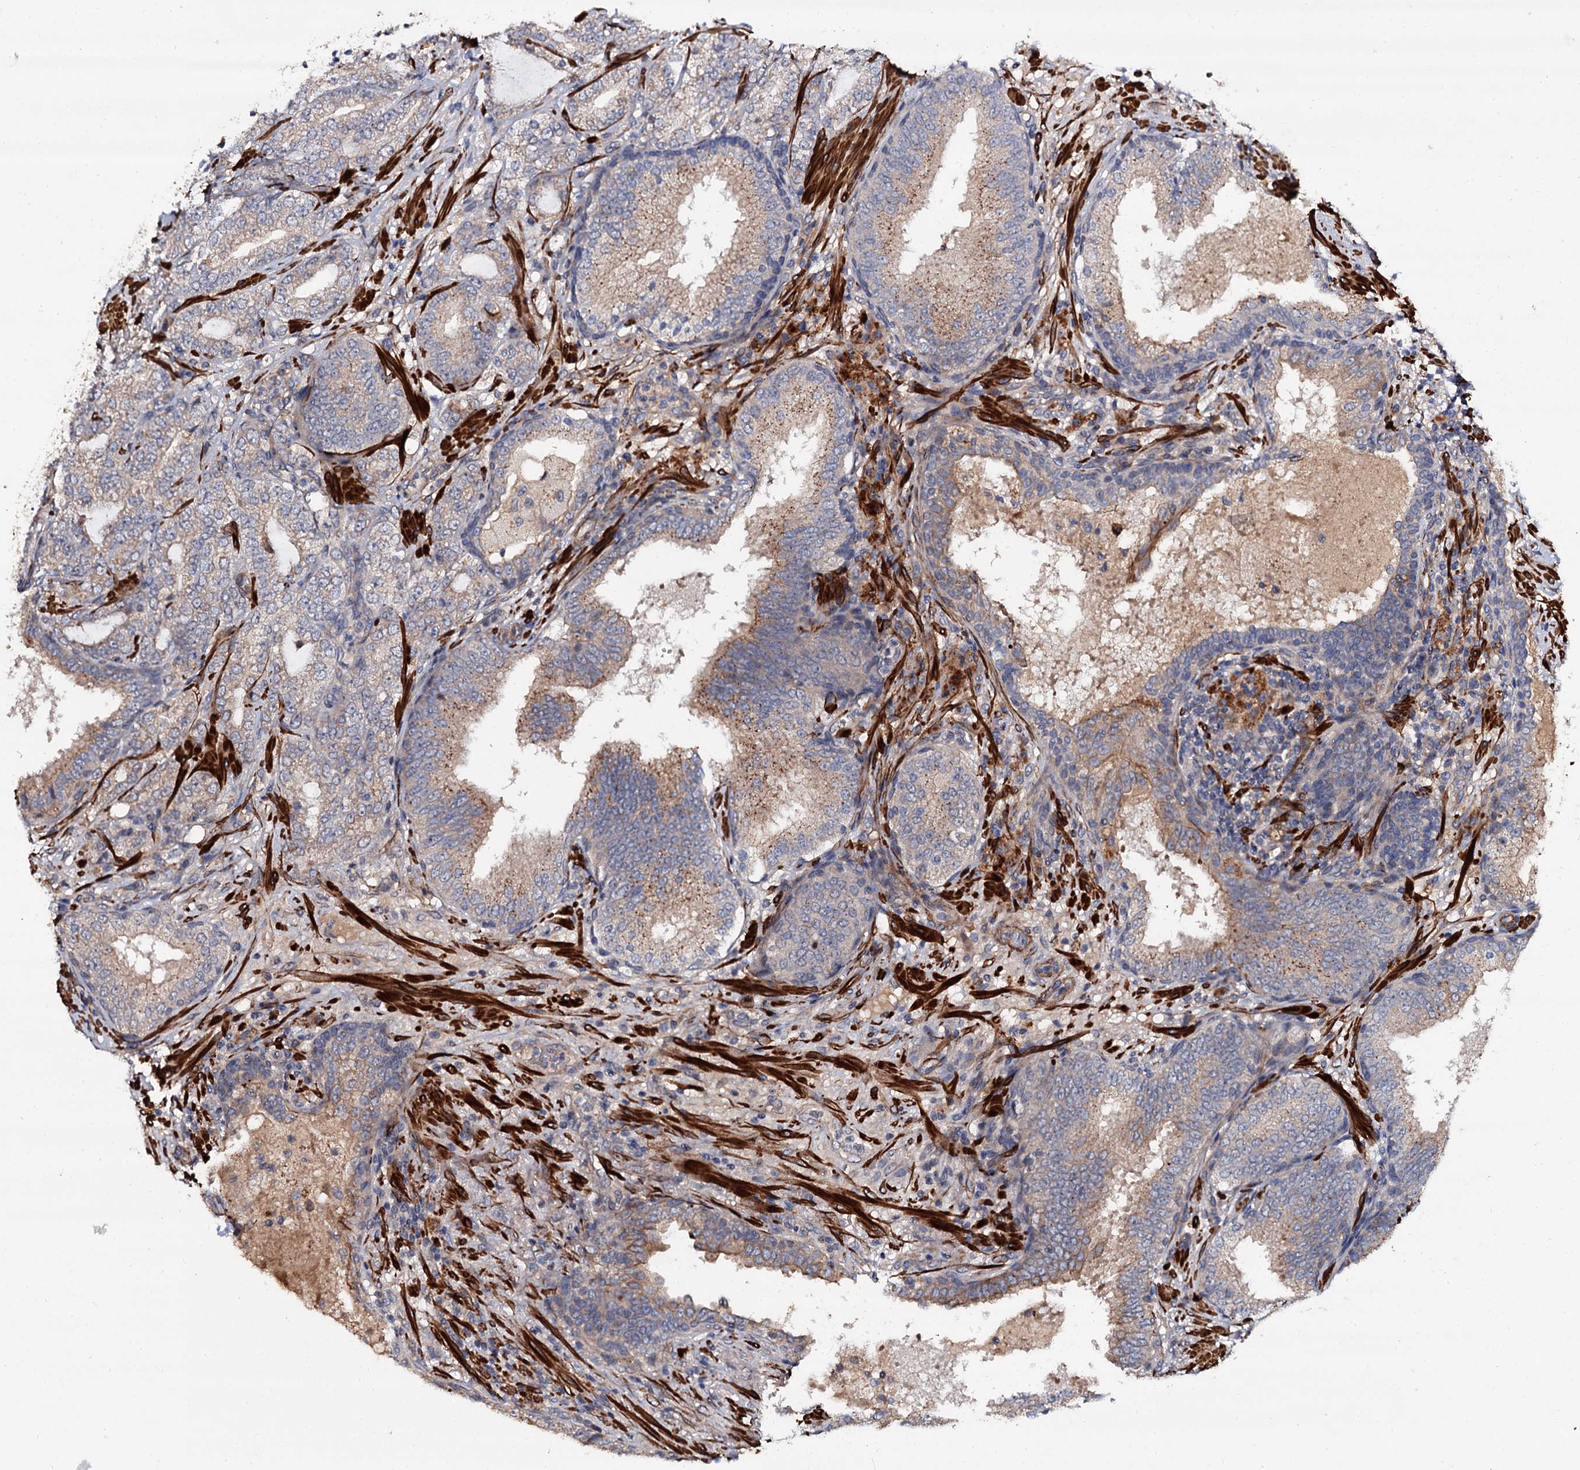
{"staining": {"intensity": "weak", "quantity": "25%-75%", "location": "cytoplasmic/membranous"}, "tissue": "prostate cancer", "cell_type": "Tumor cells", "image_type": "cancer", "snomed": [{"axis": "morphology", "description": "Adenocarcinoma, High grade"}, {"axis": "topography", "description": "Prostate"}], "caption": "Immunohistochemical staining of human prostate cancer reveals weak cytoplasmic/membranous protein positivity in about 25%-75% of tumor cells. (Stains: DAB (3,3'-diaminobenzidine) in brown, nuclei in blue, Microscopy: brightfield microscopy at high magnification).", "gene": "ISM2", "patient": {"sex": "male", "age": 64}}